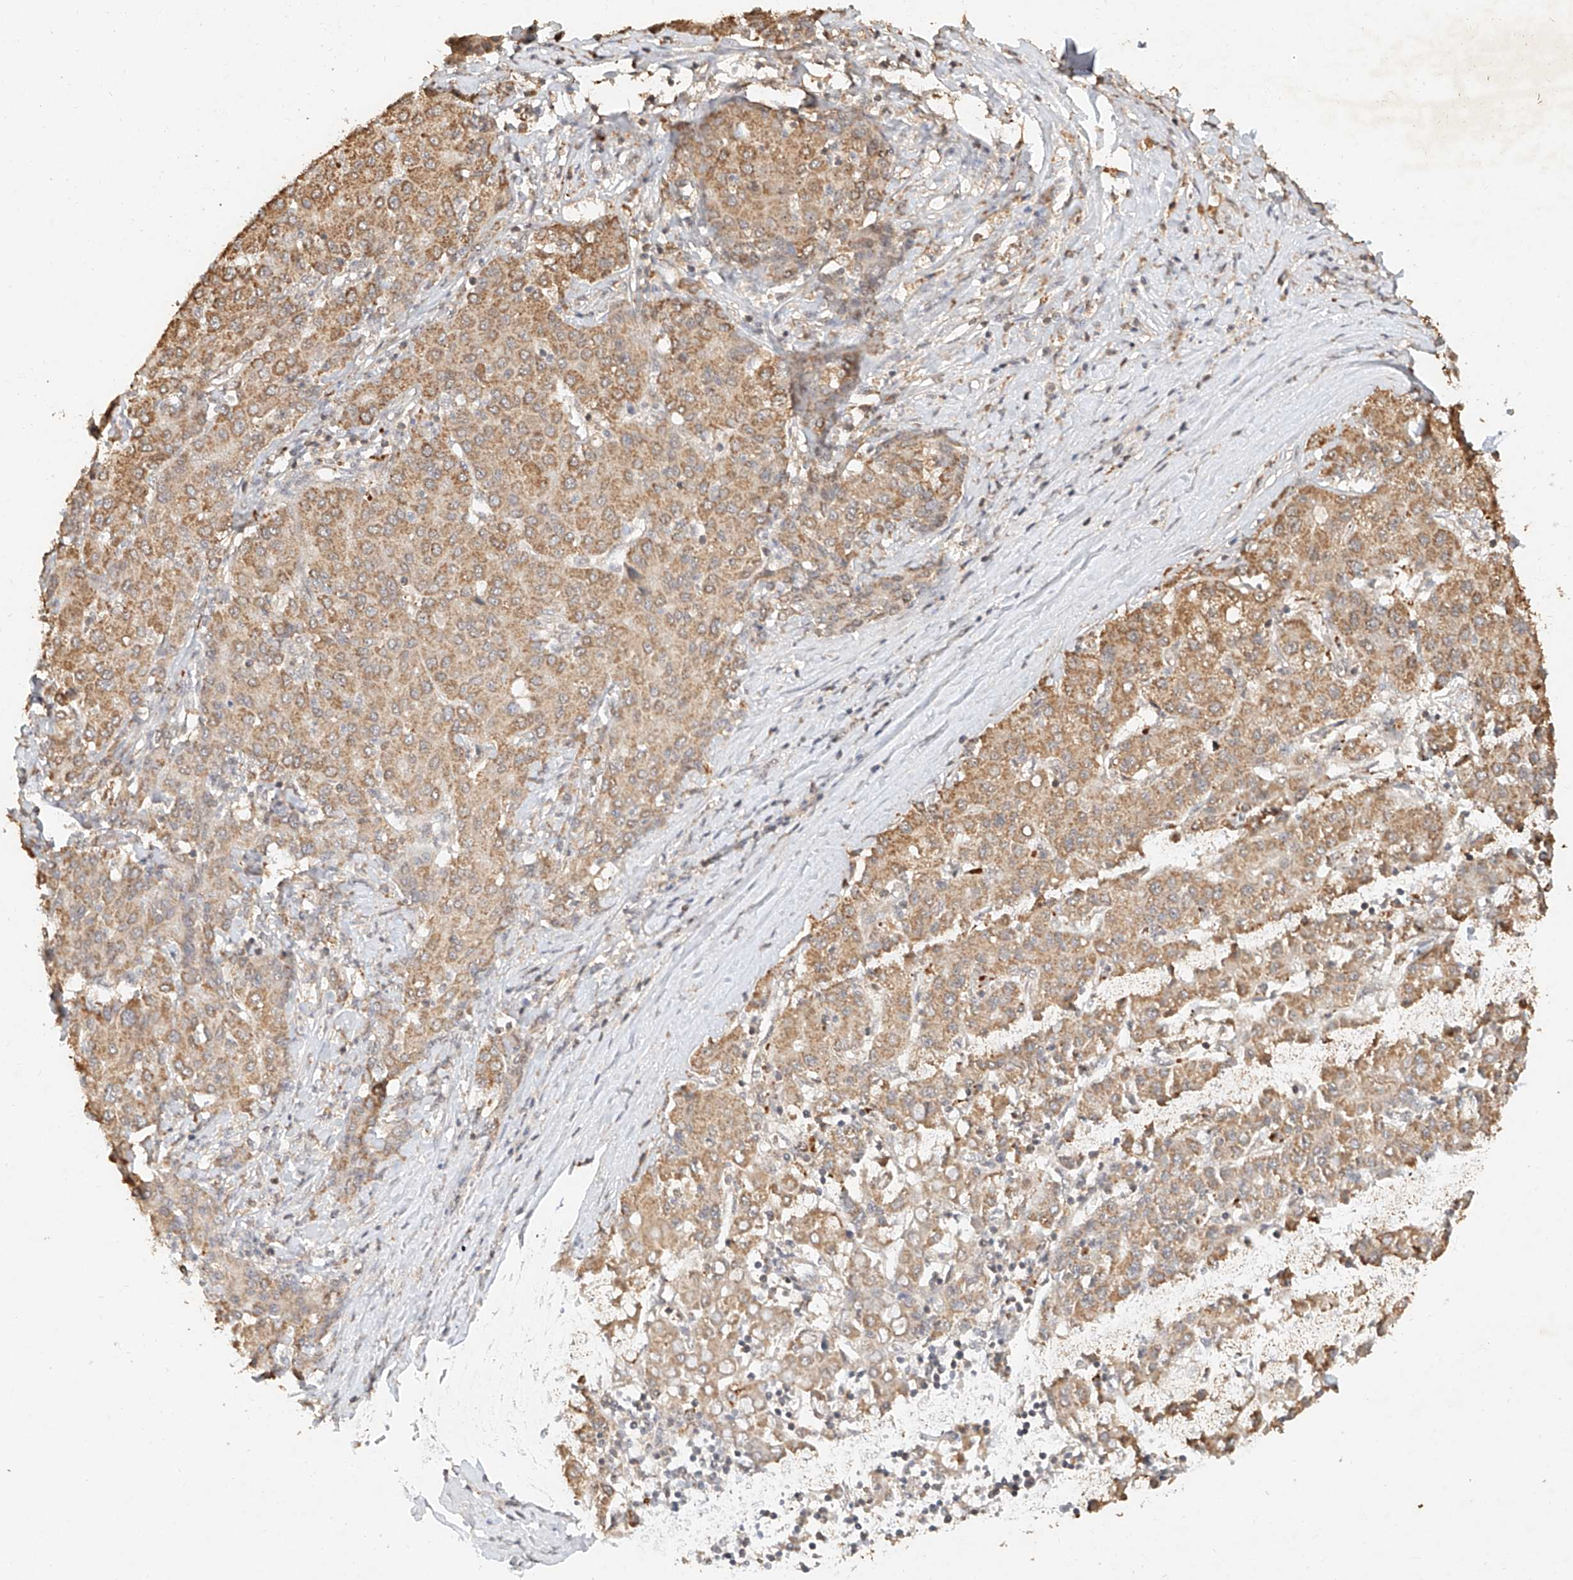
{"staining": {"intensity": "moderate", "quantity": ">75%", "location": "cytoplasmic/membranous"}, "tissue": "liver cancer", "cell_type": "Tumor cells", "image_type": "cancer", "snomed": [{"axis": "morphology", "description": "Carcinoma, Hepatocellular, NOS"}, {"axis": "topography", "description": "Liver"}], "caption": "IHC micrograph of human liver cancer (hepatocellular carcinoma) stained for a protein (brown), which displays medium levels of moderate cytoplasmic/membranous staining in approximately >75% of tumor cells.", "gene": "CXorf58", "patient": {"sex": "male", "age": 65}}